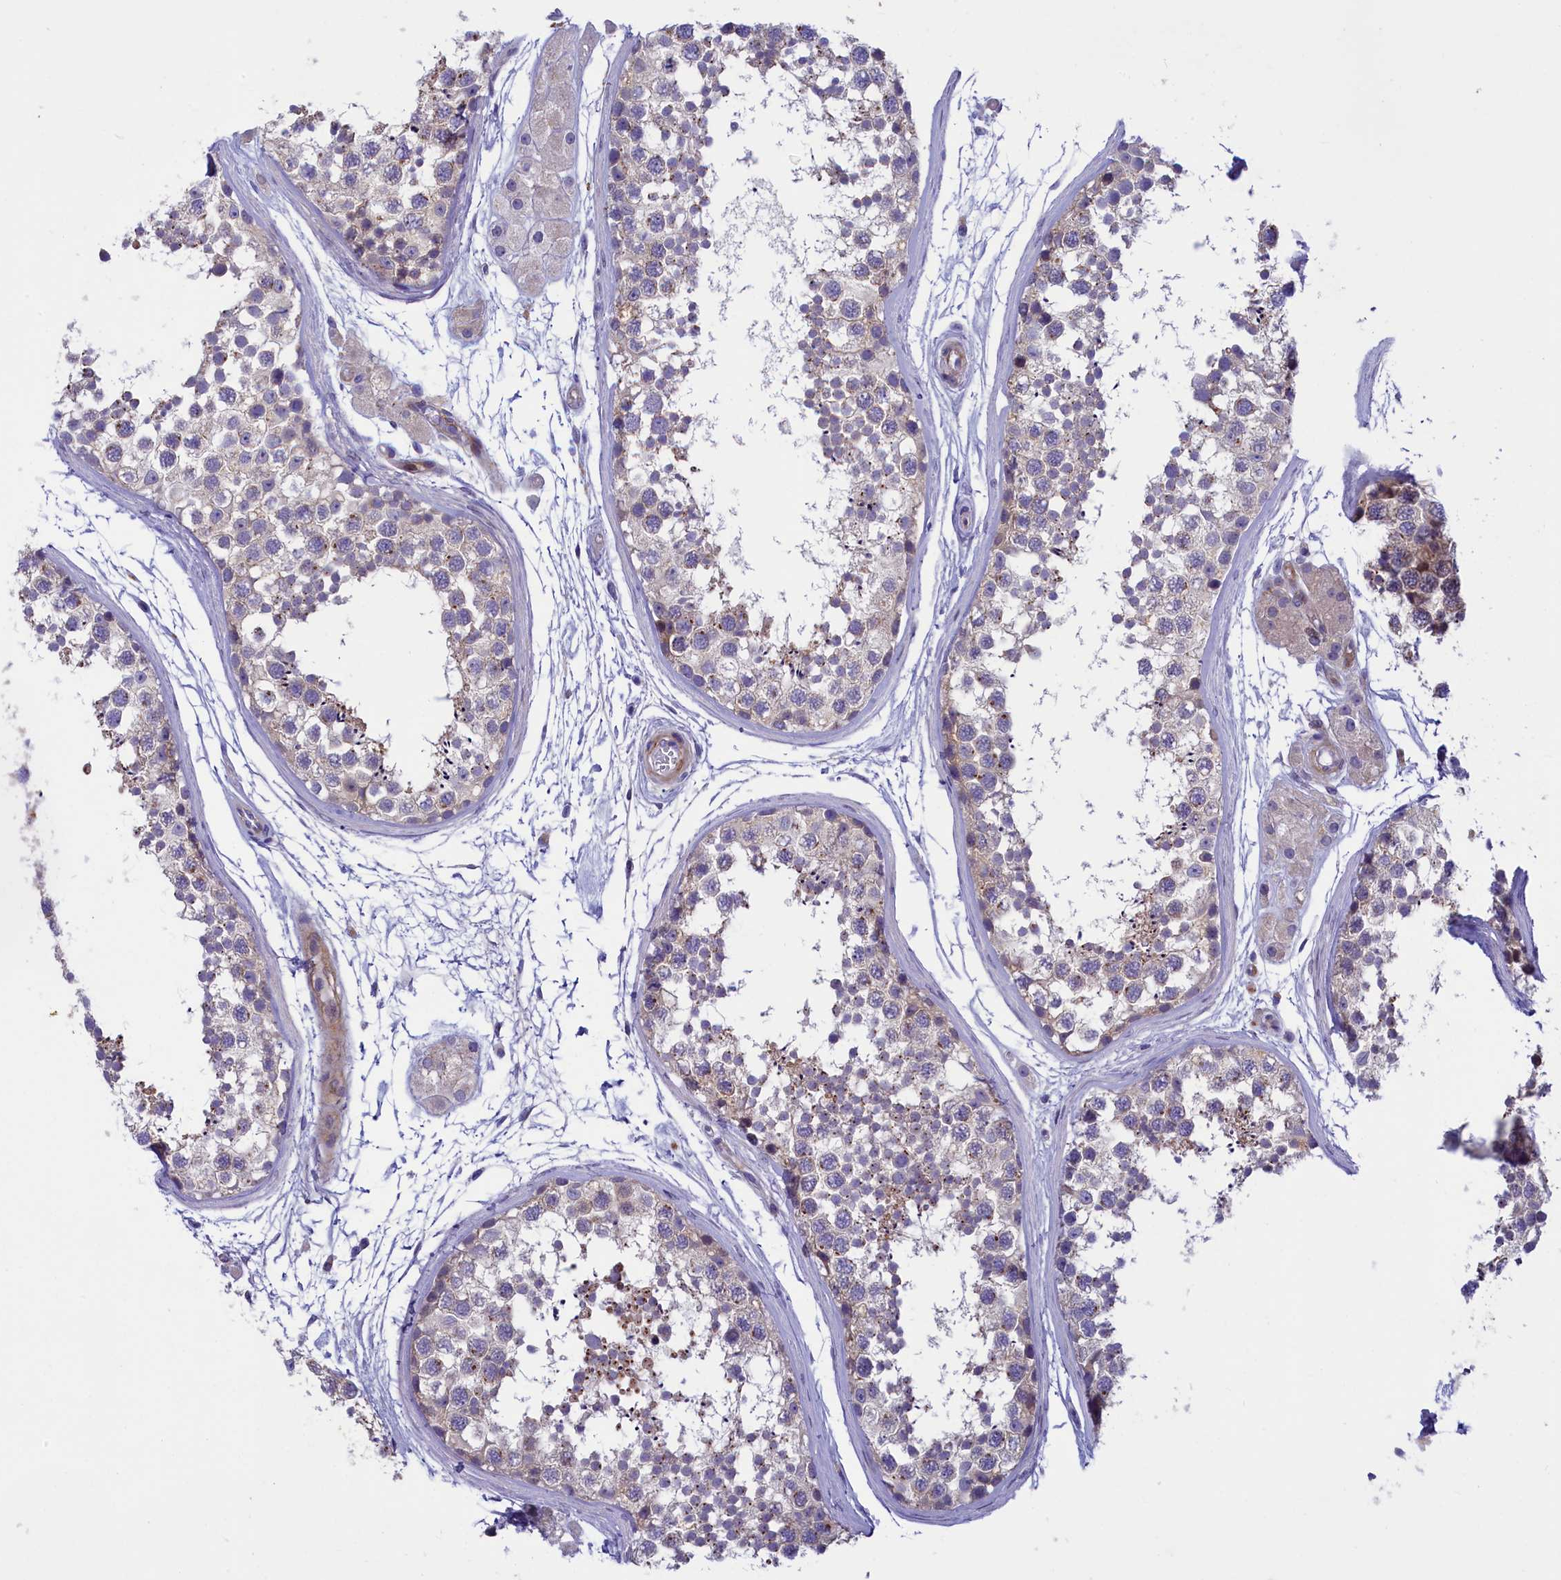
{"staining": {"intensity": "weak", "quantity": "<25%", "location": "cytoplasmic/membranous"}, "tissue": "testis", "cell_type": "Cells in seminiferous ducts", "image_type": "normal", "snomed": [{"axis": "morphology", "description": "Normal tissue, NOS"}, {"axis": "topography", "description": "Testis"}], "caption": "This is a photomicrograph of IHC staining of unremarkable testis, which shows no positivity in cells in seminiferous ducts.", "gene": "LOXL1", "patient": {"sex": "male", "age": 56}}